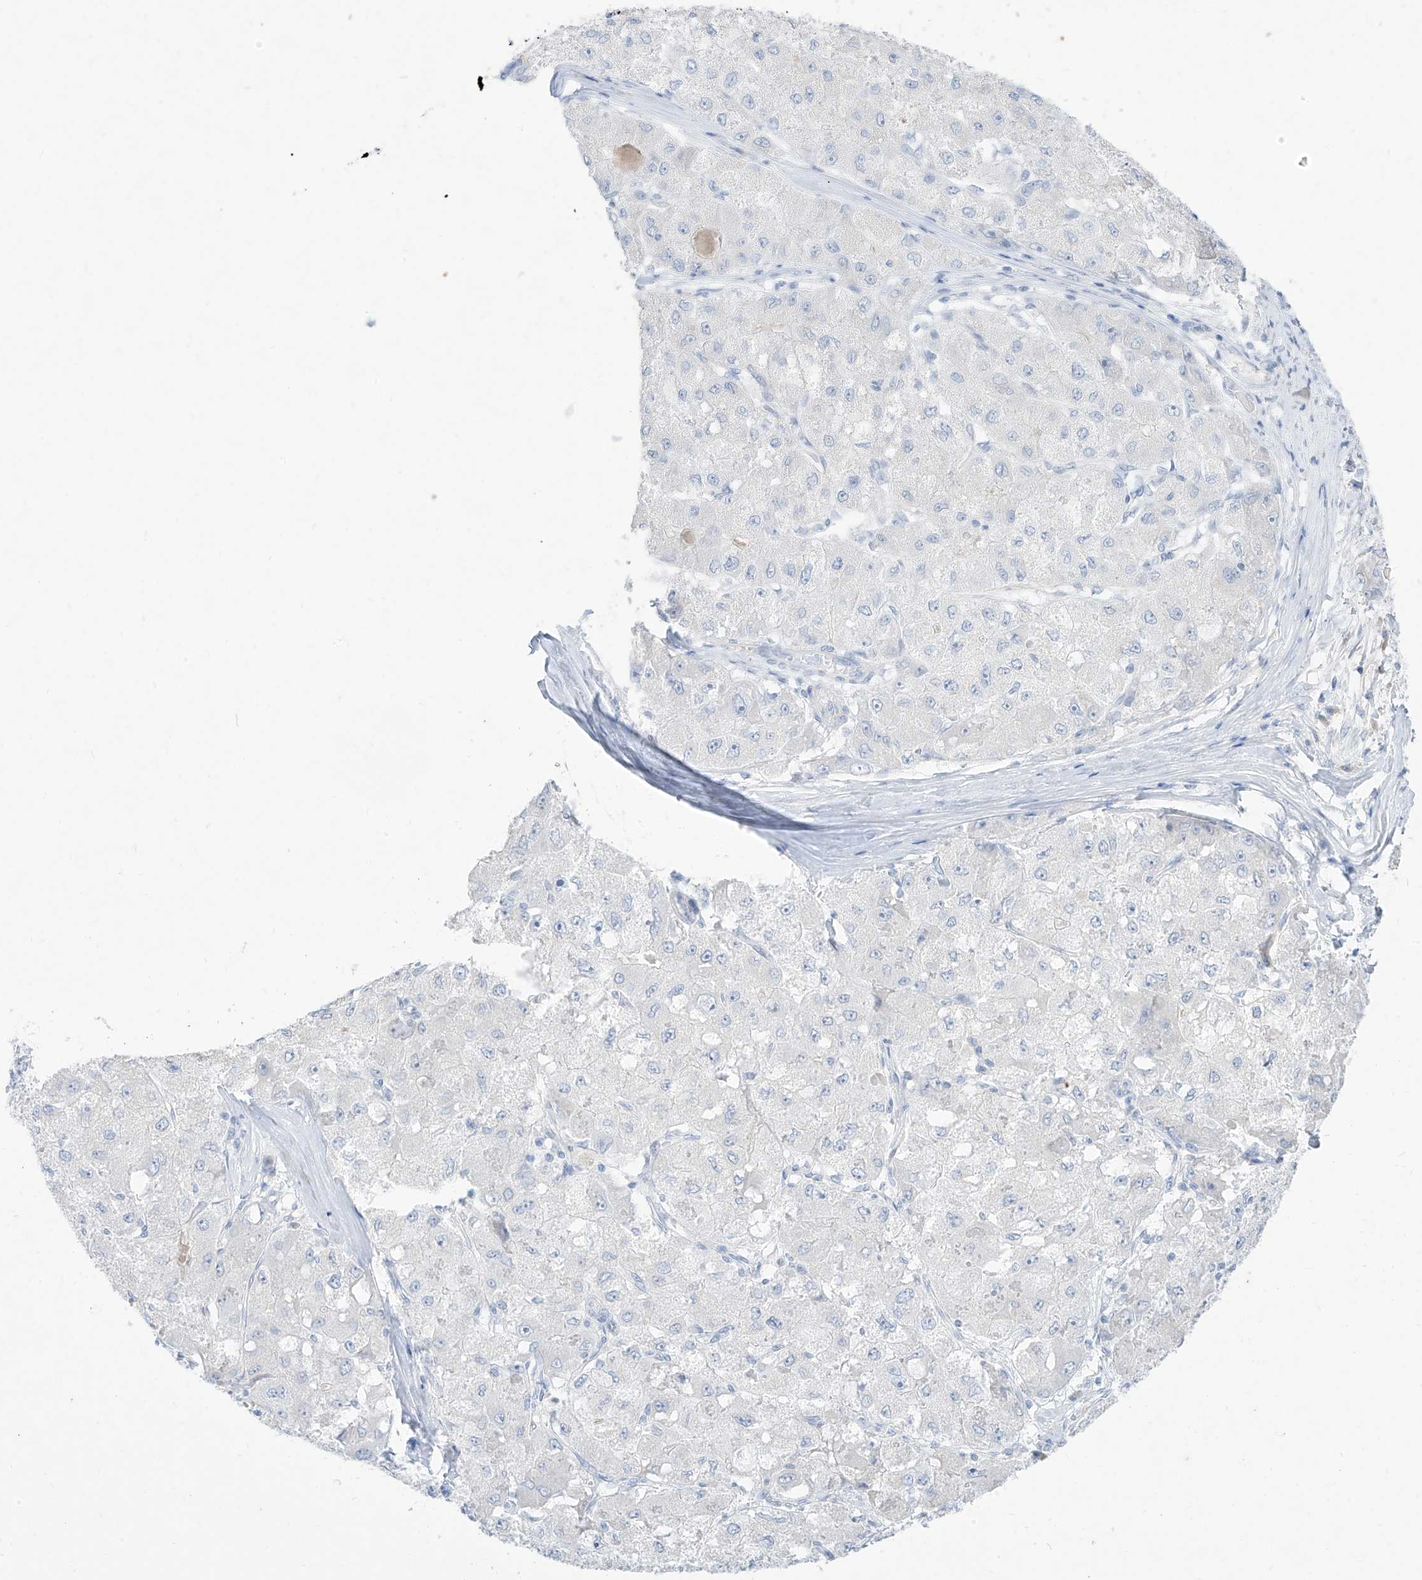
{"staining": {"intensity": "negative", "quantity": "none", "location": "none"}, "tissue": "liver cancer", "cell_type": "Tumor cells", "image_type": "cancer", "snomed": [{"axis": "morphology", "description": "Carcinoma, Hepatocellular, NOS"}, {"axis": "topography", "description": "Liver"}], "caption": "High magnification brightfield microscopy of liver cancer stained with DAB (brown) and counterstained with hematoxylin (blue): tumor cells show no significant positivity.", "gene": "TGM4", "patient": {"sex": "male", "age": 80}}